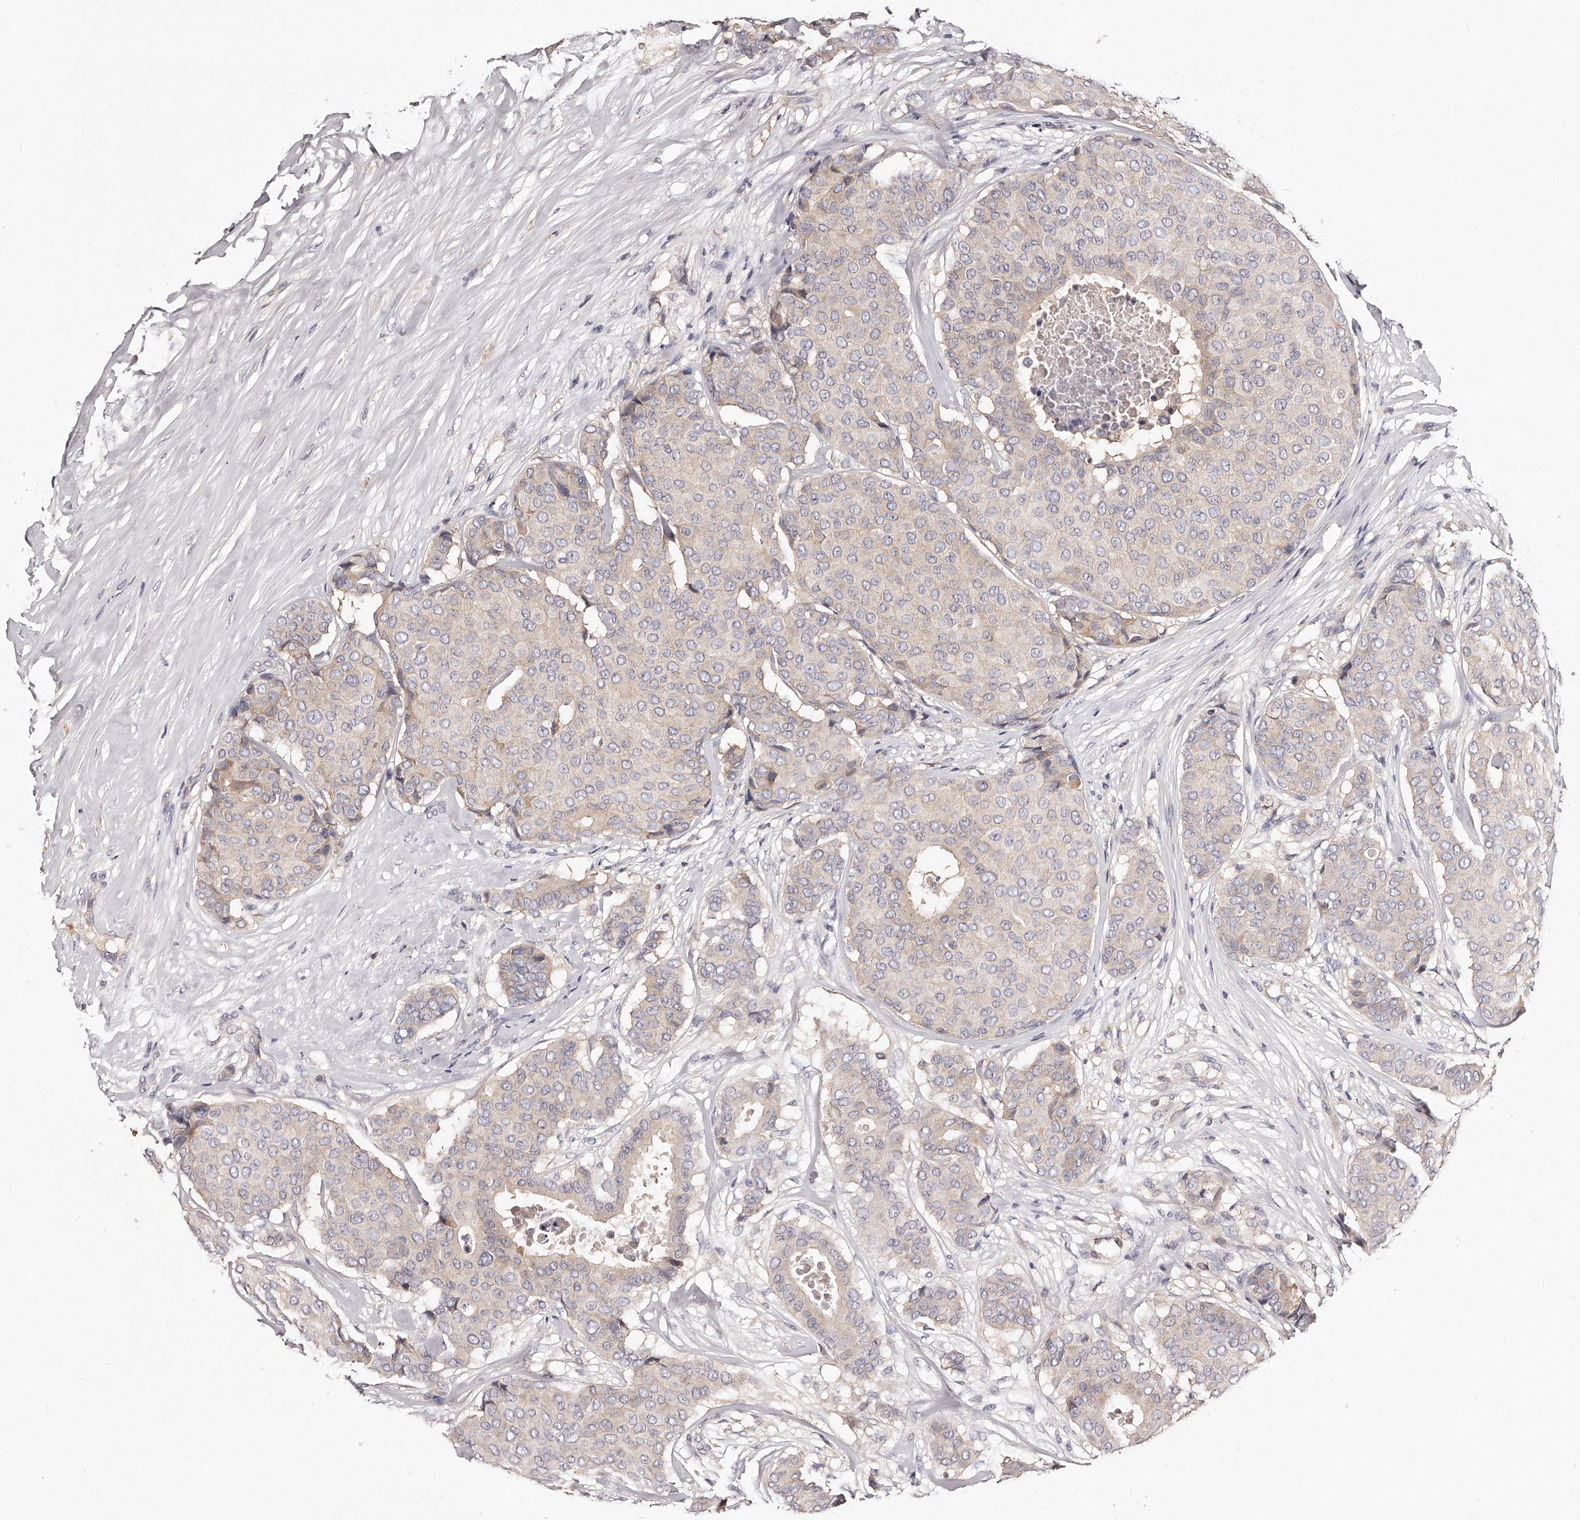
{"staining": {"intensity": "negative", "quantity": "none", "location": "none"}, "tissue": "breast cancer", "cell_type": "Tumor cells", "image_type": "cancer", "snomed": [{"axis": "morphology", "description": "Duct carcinoma"}, {"axis": "topography", "description": "Breast"}], "caption": "This photomicrograph is of breast cancer stained with immunohistochemistry (IHC) to label a protein in brown with the nuclei are counter-stained blue. There is no expression in tumor cells.", "gene": "PHACTR1", "patient": {"sex": "female", "age": 75}}